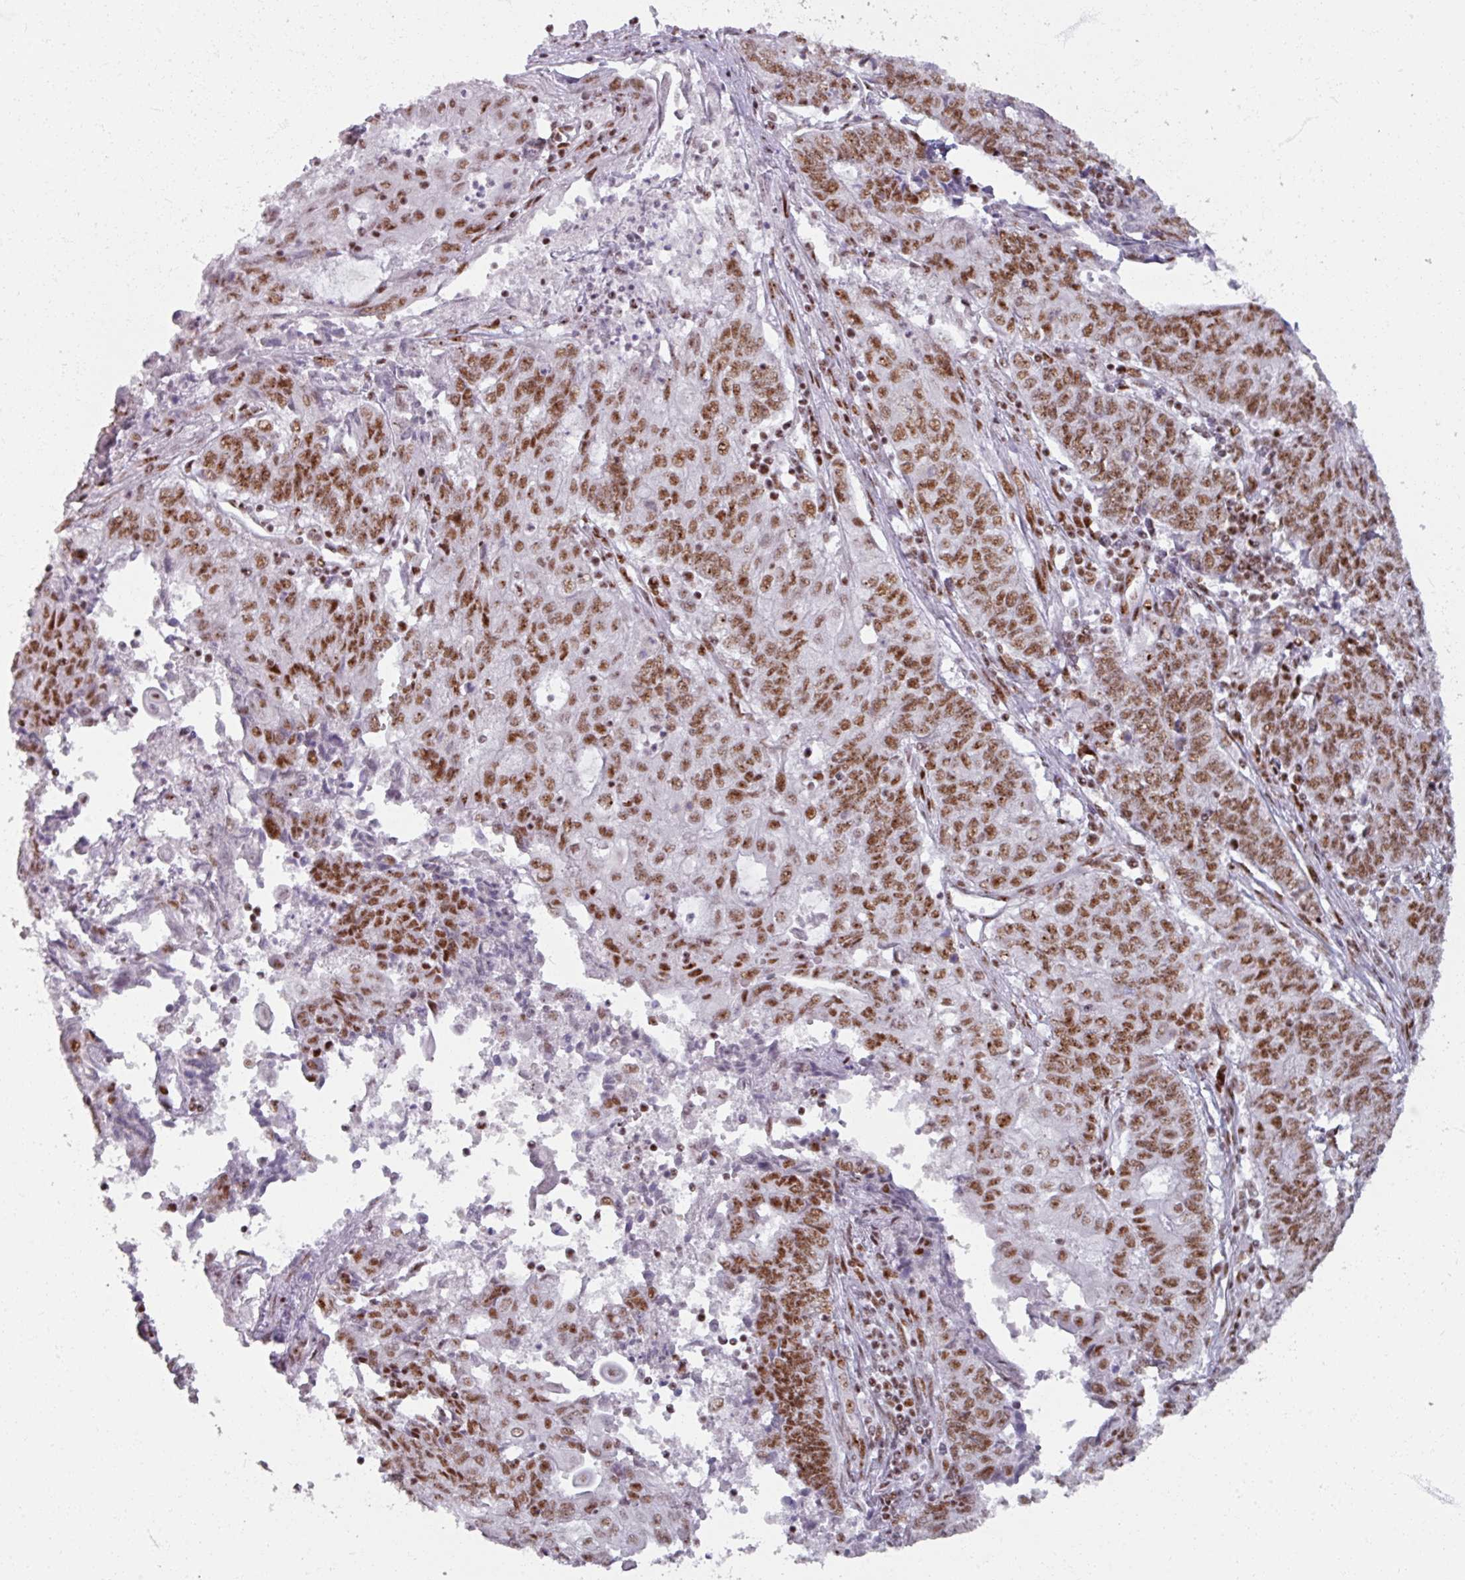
{"staining": {"intensity": "moderate", "quantity": "25%-75%", "location": "nuclear"}, "tissue": "endometrial cancer", "cell_type": "Tumor cells", "image_type": "cancer", "snomed": [{"axis": "morphology", "description": "Adenocarcinoma, NOS"}, {"axis": "topography", "description": "Endometrium"}], "caption": "Immunohistochemistry of endometrial cancer (adenocarcinoma) shows medium levels of moderate nuclear positivity in about 25%-75% of tumor cells. (IHC, brightfield microscopy, high magnification).", "gene": "ADAR", "patient": {"sex": "female", "age": 54}}